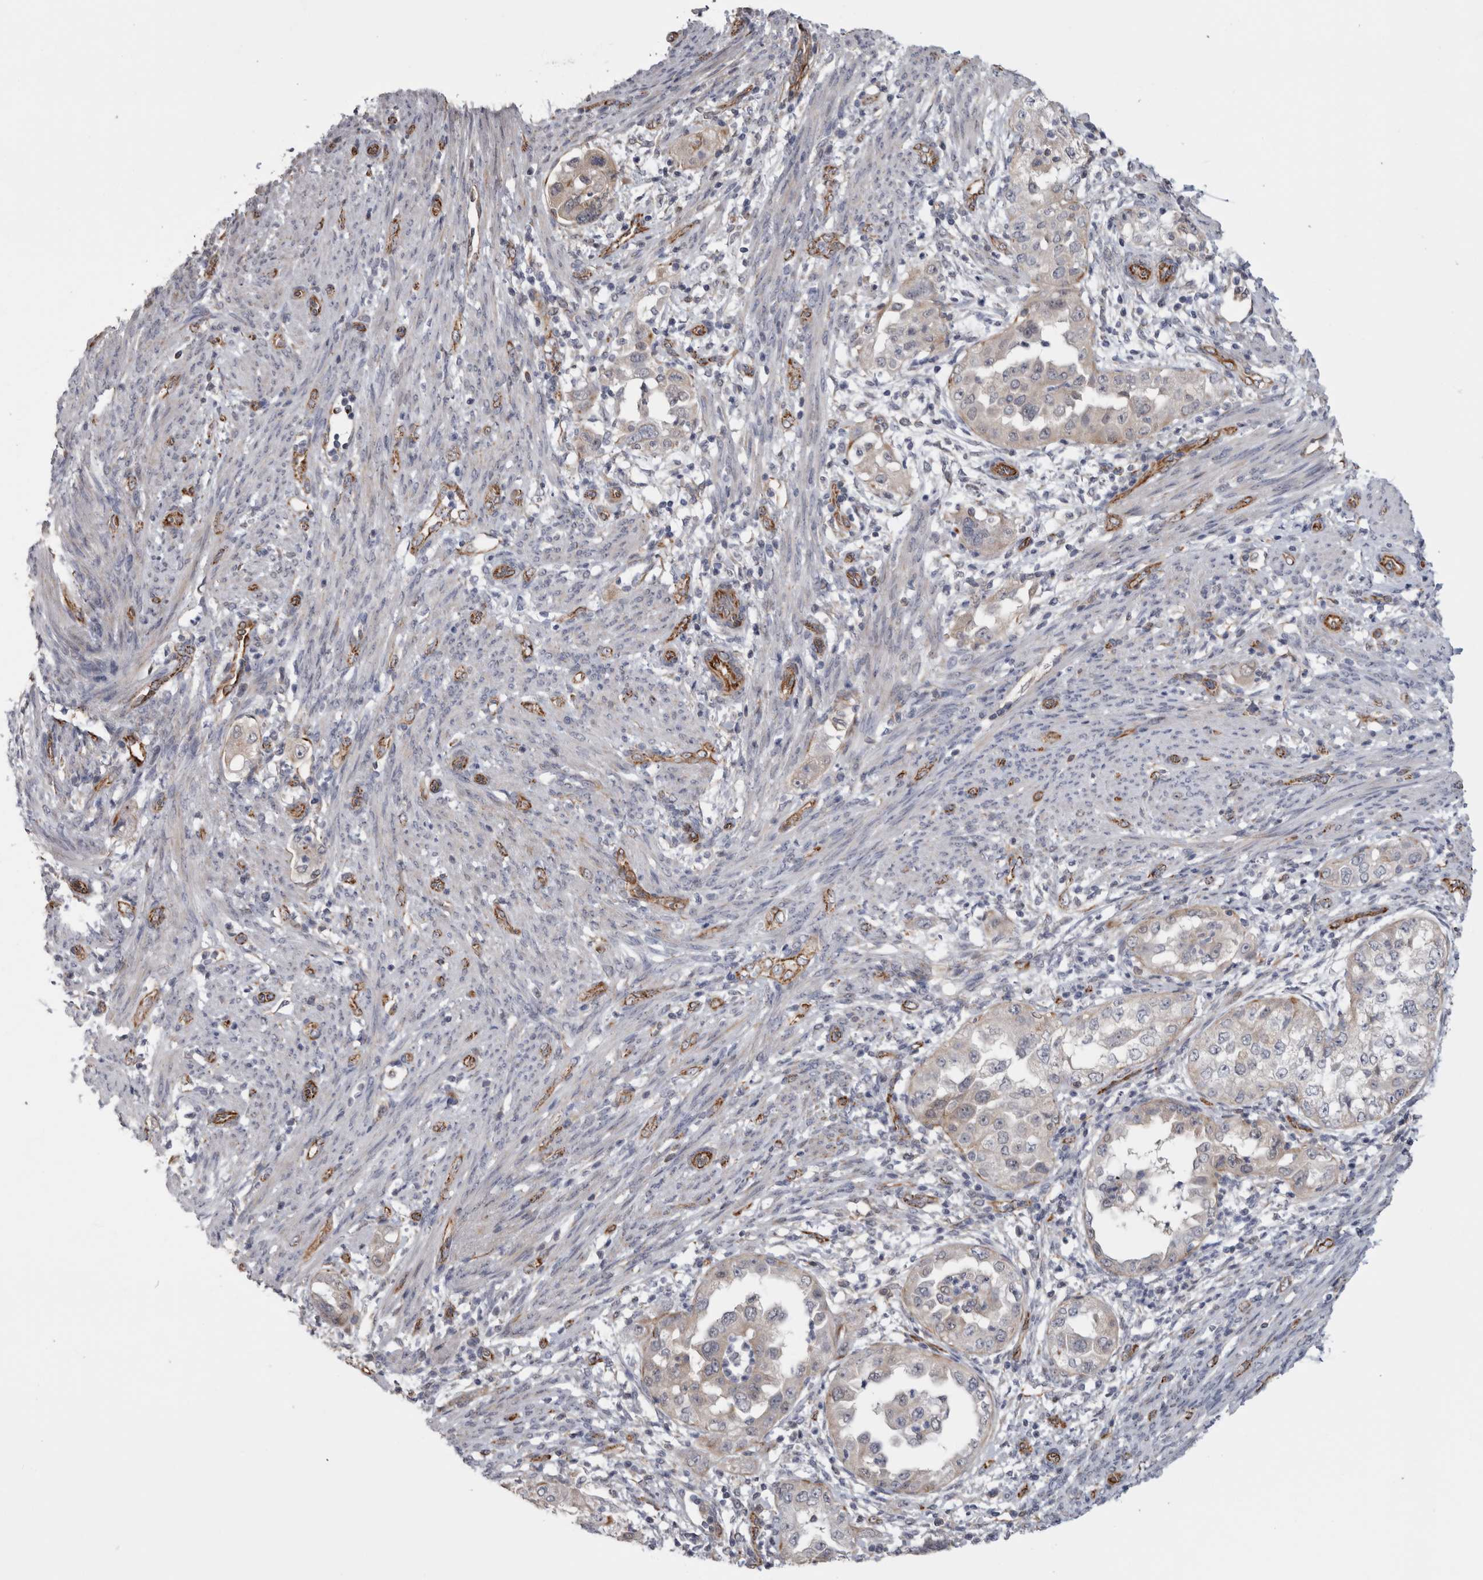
{"staining": {"intensity": "negative", "quantity": "none", "location": "none"}, "tissue": "endometrial cancer", "cell_type": "Tumor cells", "image_type": "cancer", "snomed": [{"axis": "morphology", "description": "Adenocarcinoma, NOS"}, {"axis": "topography", "description": "Endometrium"}], "caption": "An IHC photomicrograph of endometrial cancer is shown. There is no staining in tumor cells of endometrial cancer.", "gene": "ACOT7", "patient": {"sex": "female", "age": 85}}